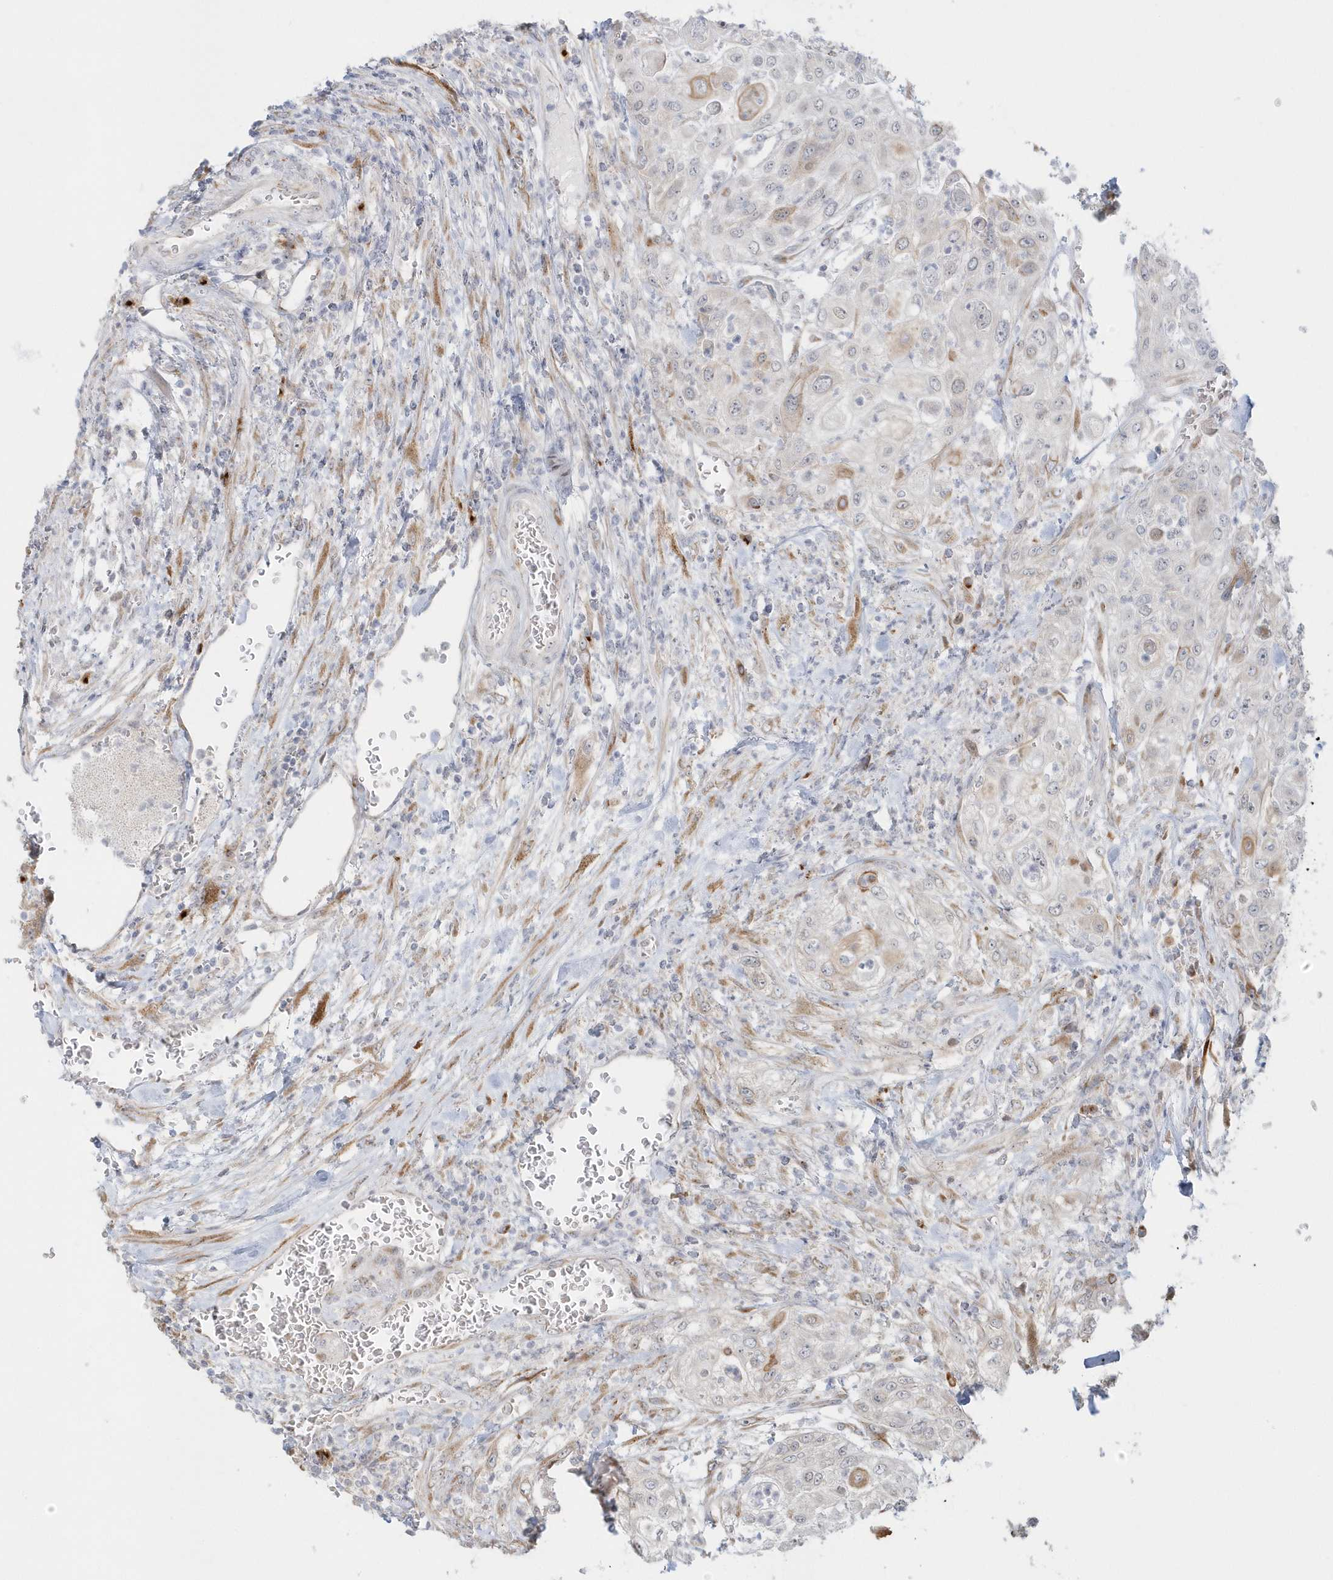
{"staining": {"intensity": "weak", "quantity": "<25%", "location": "cytoplasmic/membranous"}, "tissue": "urothelial cancer", "cell_type": "Tumor cells", "image_type": "cancer", "snomed": [{"axis": "morphology", "description": "Urothelial carcinoma, High grade"}, {"axis": "topography", "description": "Urinary bladder"}], "caption": "The micrograph shows no significant staining in tumor cells of urothelial cancer.", "gene": "DHFR", "patient": {"sex": "female", "age": 79}}